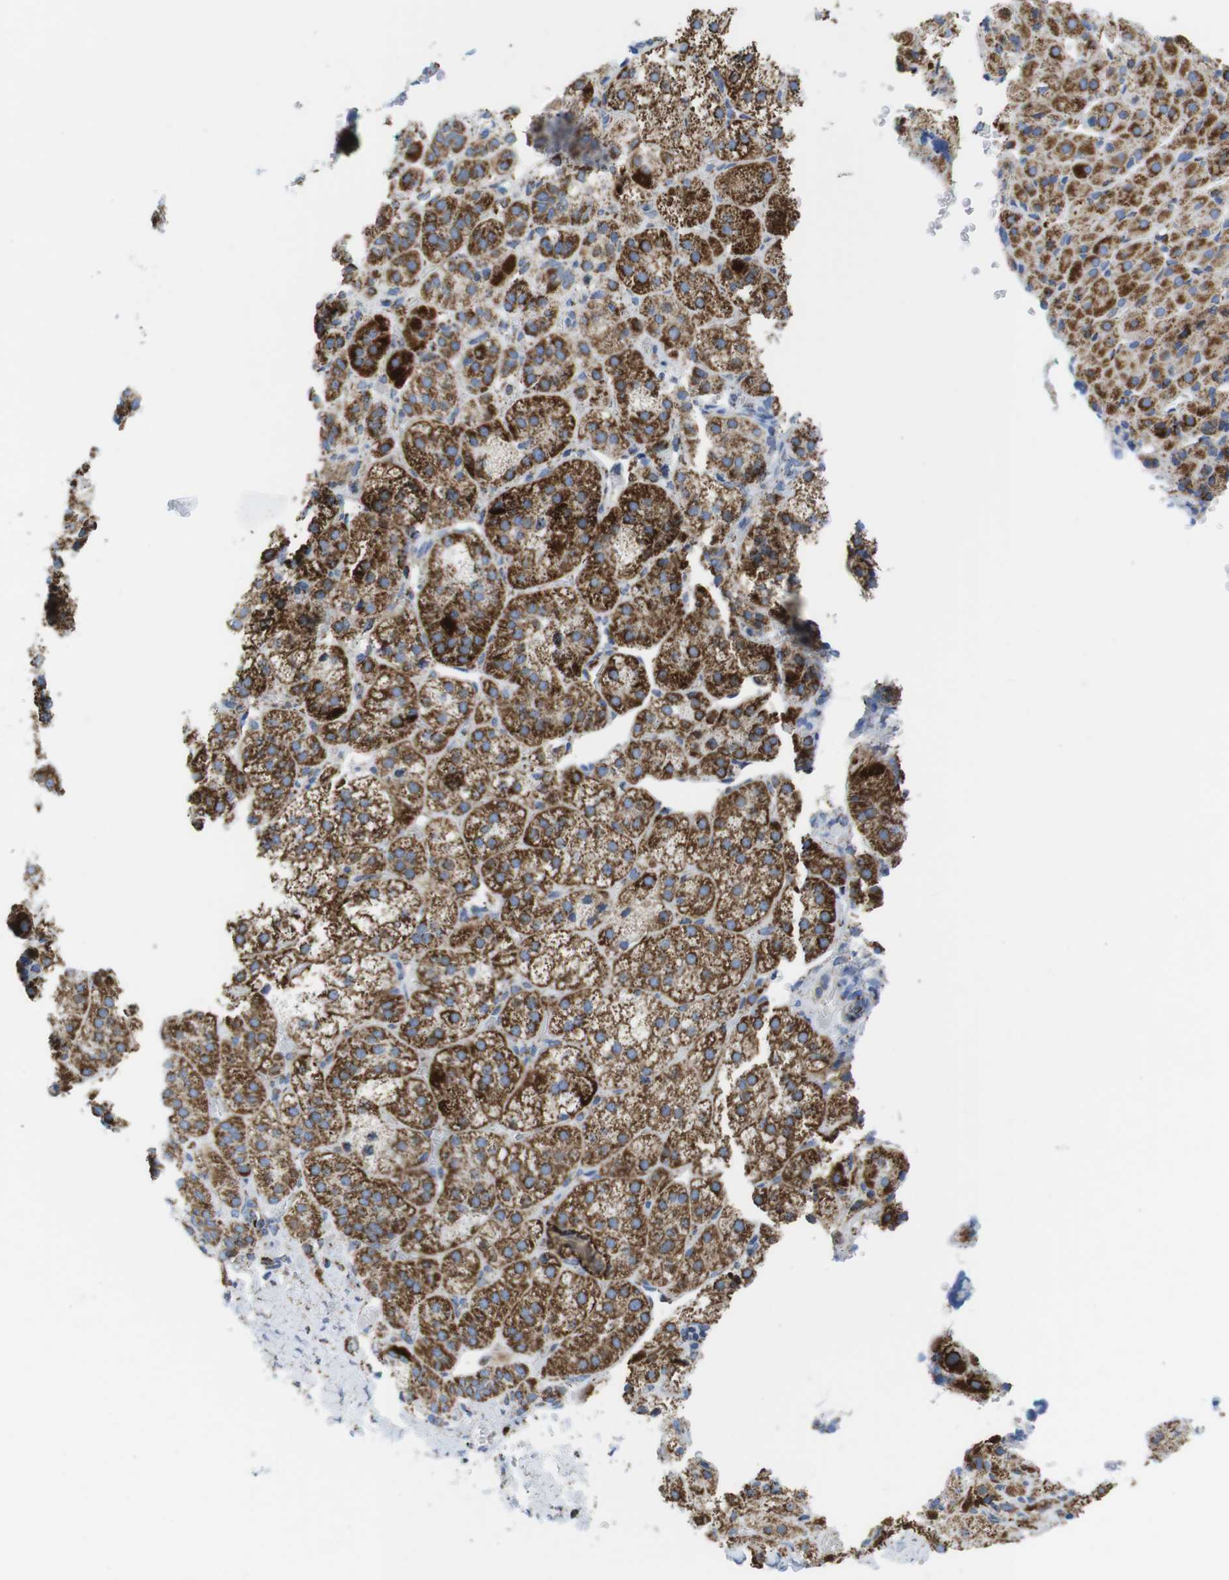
{"staining": {"intensity": "strong", "quantity": ">75%", "location": "cytoplasmic/membranous"}, "tissue": "adrenal gland", "cell_type": "Glandular cells", "image_type": "normal", "snomed": [{"axis": "morphology", "description": "Normal tissue, NOS"}, {"axis": "topography", "description": "Adrenal gland"}], "caption": "Immunohistochemistry (IHC) photomicrograph of normal adrenal gland: human adrenal gland stained using immunohistochemistry exhibits high levels of strong protein expression localized specifically in the cytoplasmic/membranous of glandular cells, appearing as a cytoplasmic/membranous brown color.", "gene": "ATP5PO", "patient": {"sex": "female", "age": 57}}